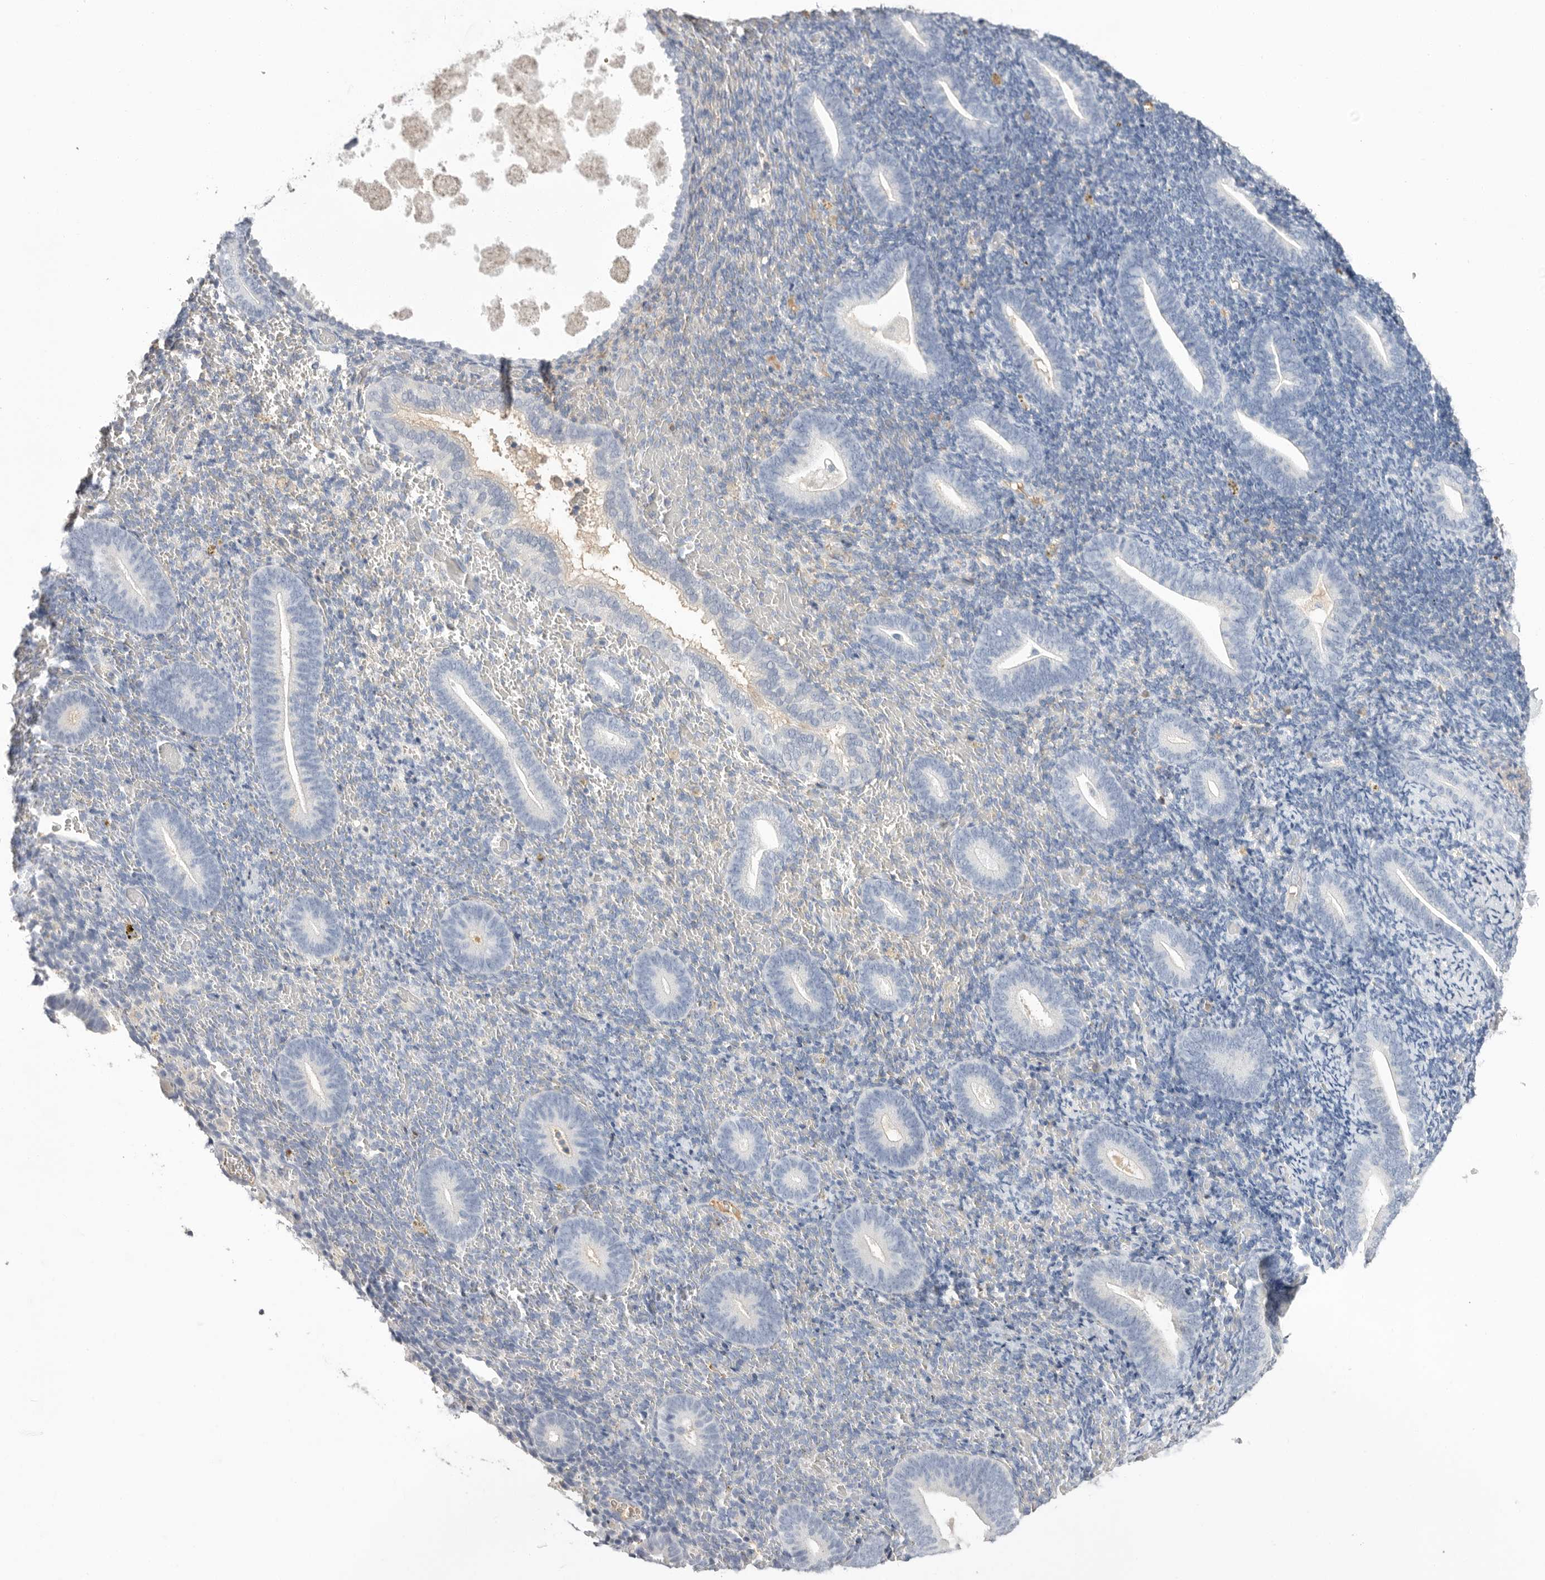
{"staining": {"intensity": "negative", "quantity": "none", "location": "none"}, "tissue": "endometrium", "cell_type": "Cells in endometrial stroma", "image_type": "normal", "snomed": [{"axis": "morphology", "description": "Normal tissue, NOS"}, {"axis": "topography", "description": "Endometrium"}], "caption": "There is no significant staining in cells in endometrial stroma of endometrium. Nuclei are stained in blue.", "gene": "APOA2", "patient": {"sex": "female", "age": 51}}